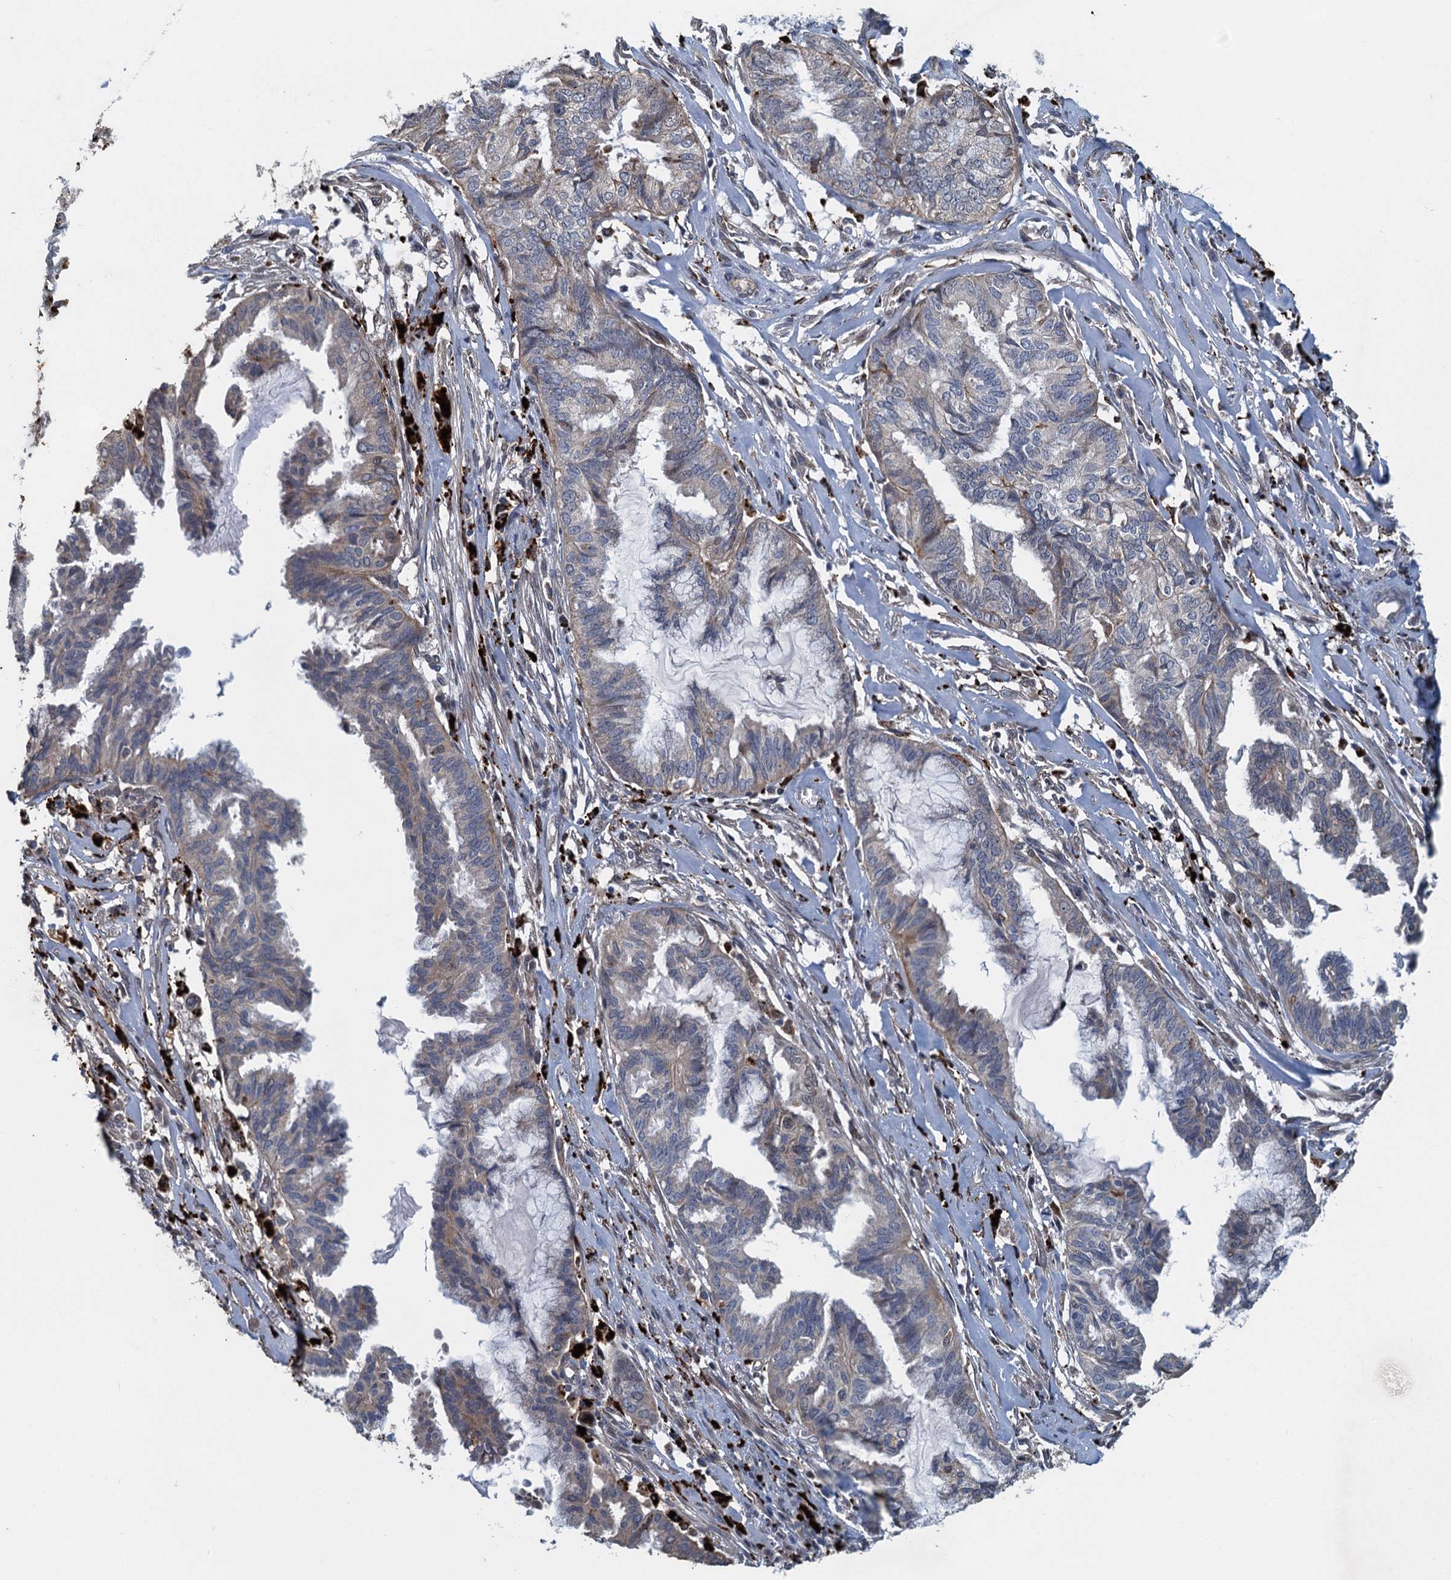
{"staining": {"intensity": "weak", "quantity": "<25%", "location": "cytoplasmic/membranous"}, "tissue": "endometrial cancer", "cell_type": "Tumor cells", "image_type": "cancer", "snomed": [{"axis": "morphology", "description": "Adenocarcinoma, NOS"}, {"axis": "topography", "description": "Endometrium"}], "caption": "The image exhibits no staining of tumor cells in endometrial cancer.", "gene": "AGRN", "patient": {"sex": "female", "age": 86}}